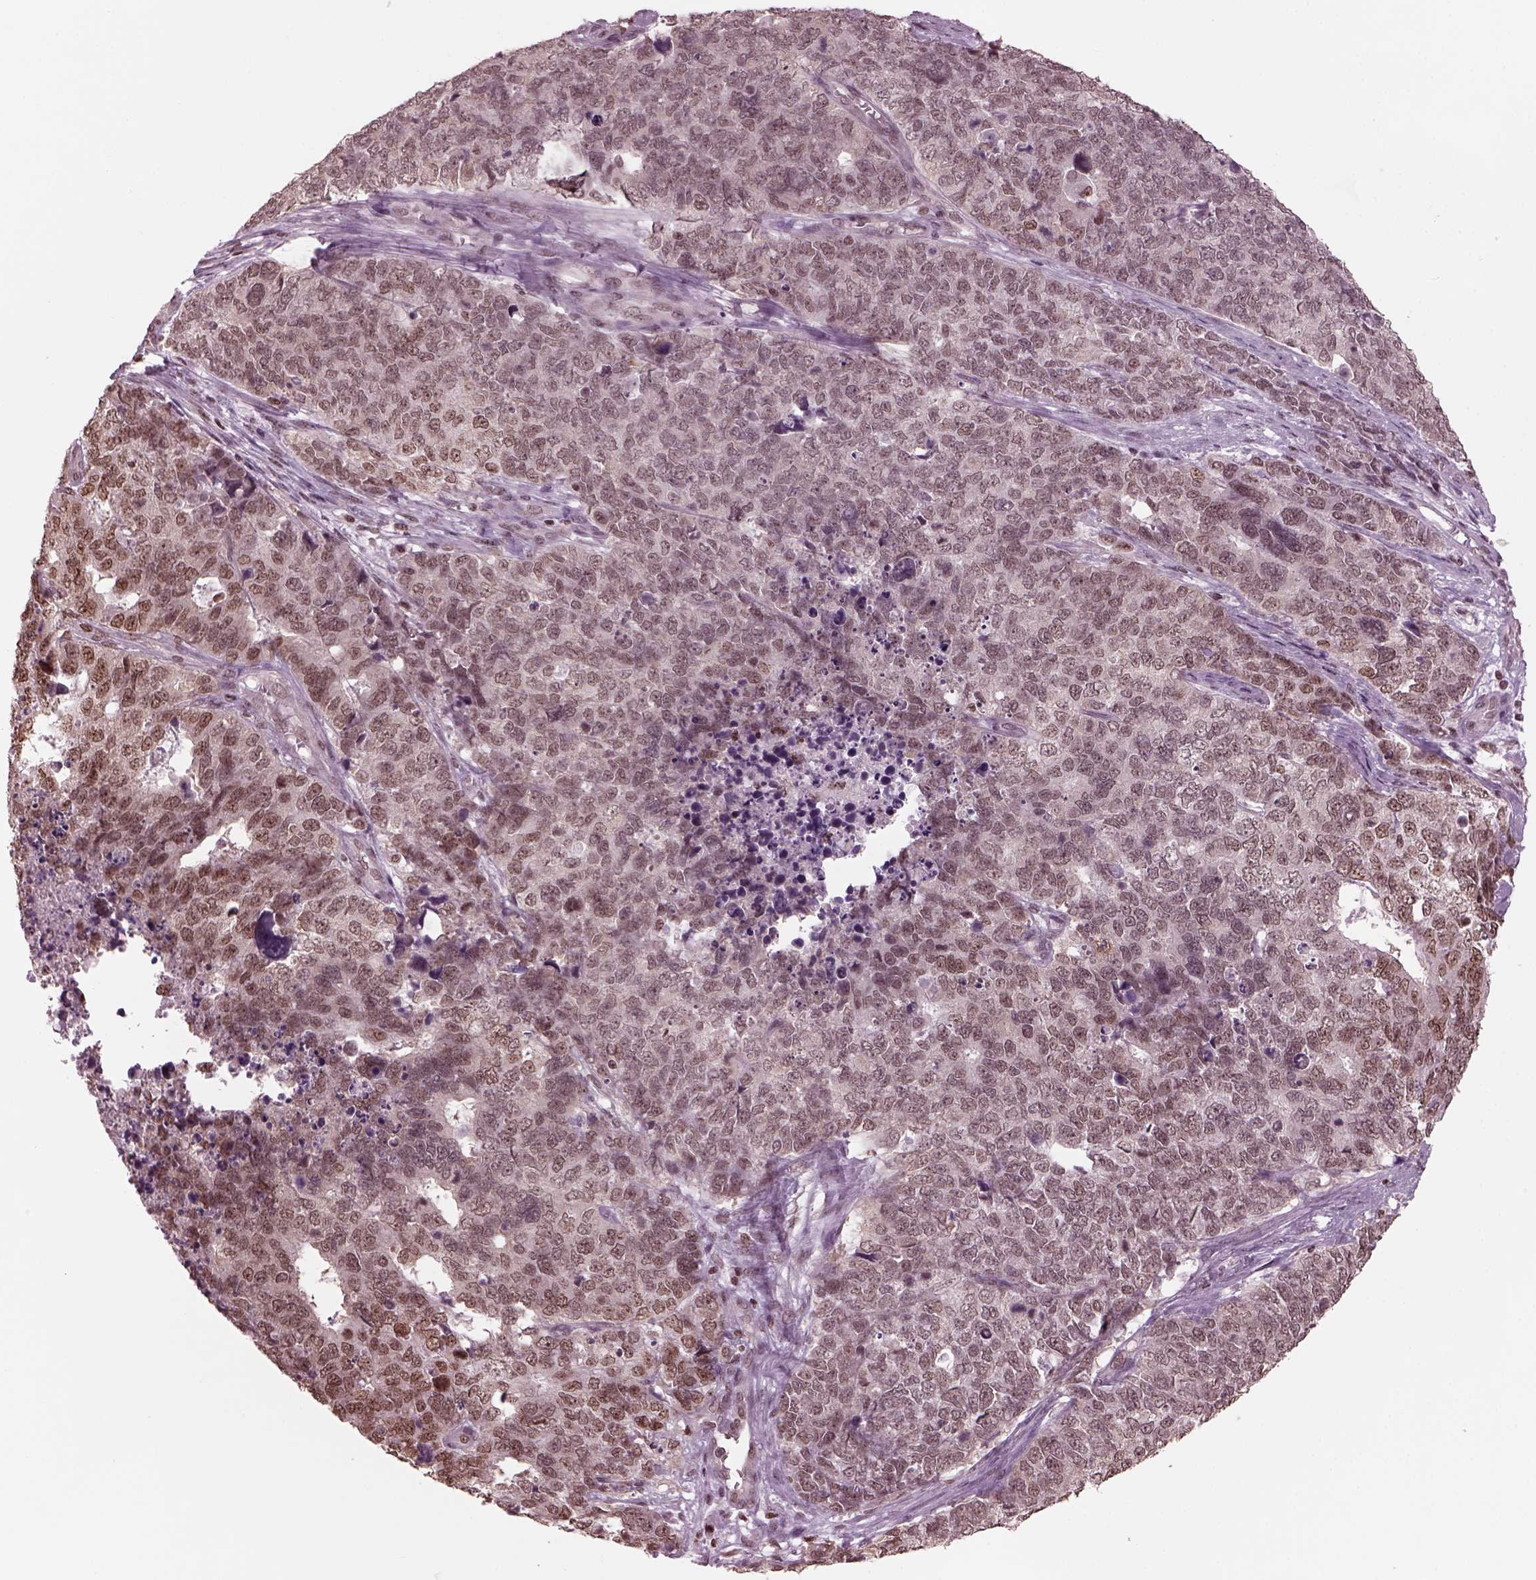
{"staining": {"intensity": "weak", "quantity": "25%-75%", "location": "nuclear"}, "tissue": "cervical cancer", "cell_type": "Tumor cells", "image_type": "cancer", "snomed": [{"axis": "morphology", "description": "Squamous cell carcinoma, NOS"}, {"axis": "topography", "description": "Cervix"}], "caption": "Tumor cells demonstrate low levels of weak nuclear staining in about 25%-75% of cells in squamous cell carcinoma (cervical).", "gene": "RUVBL2", "patient": {"sex": "female", "age": 63}}